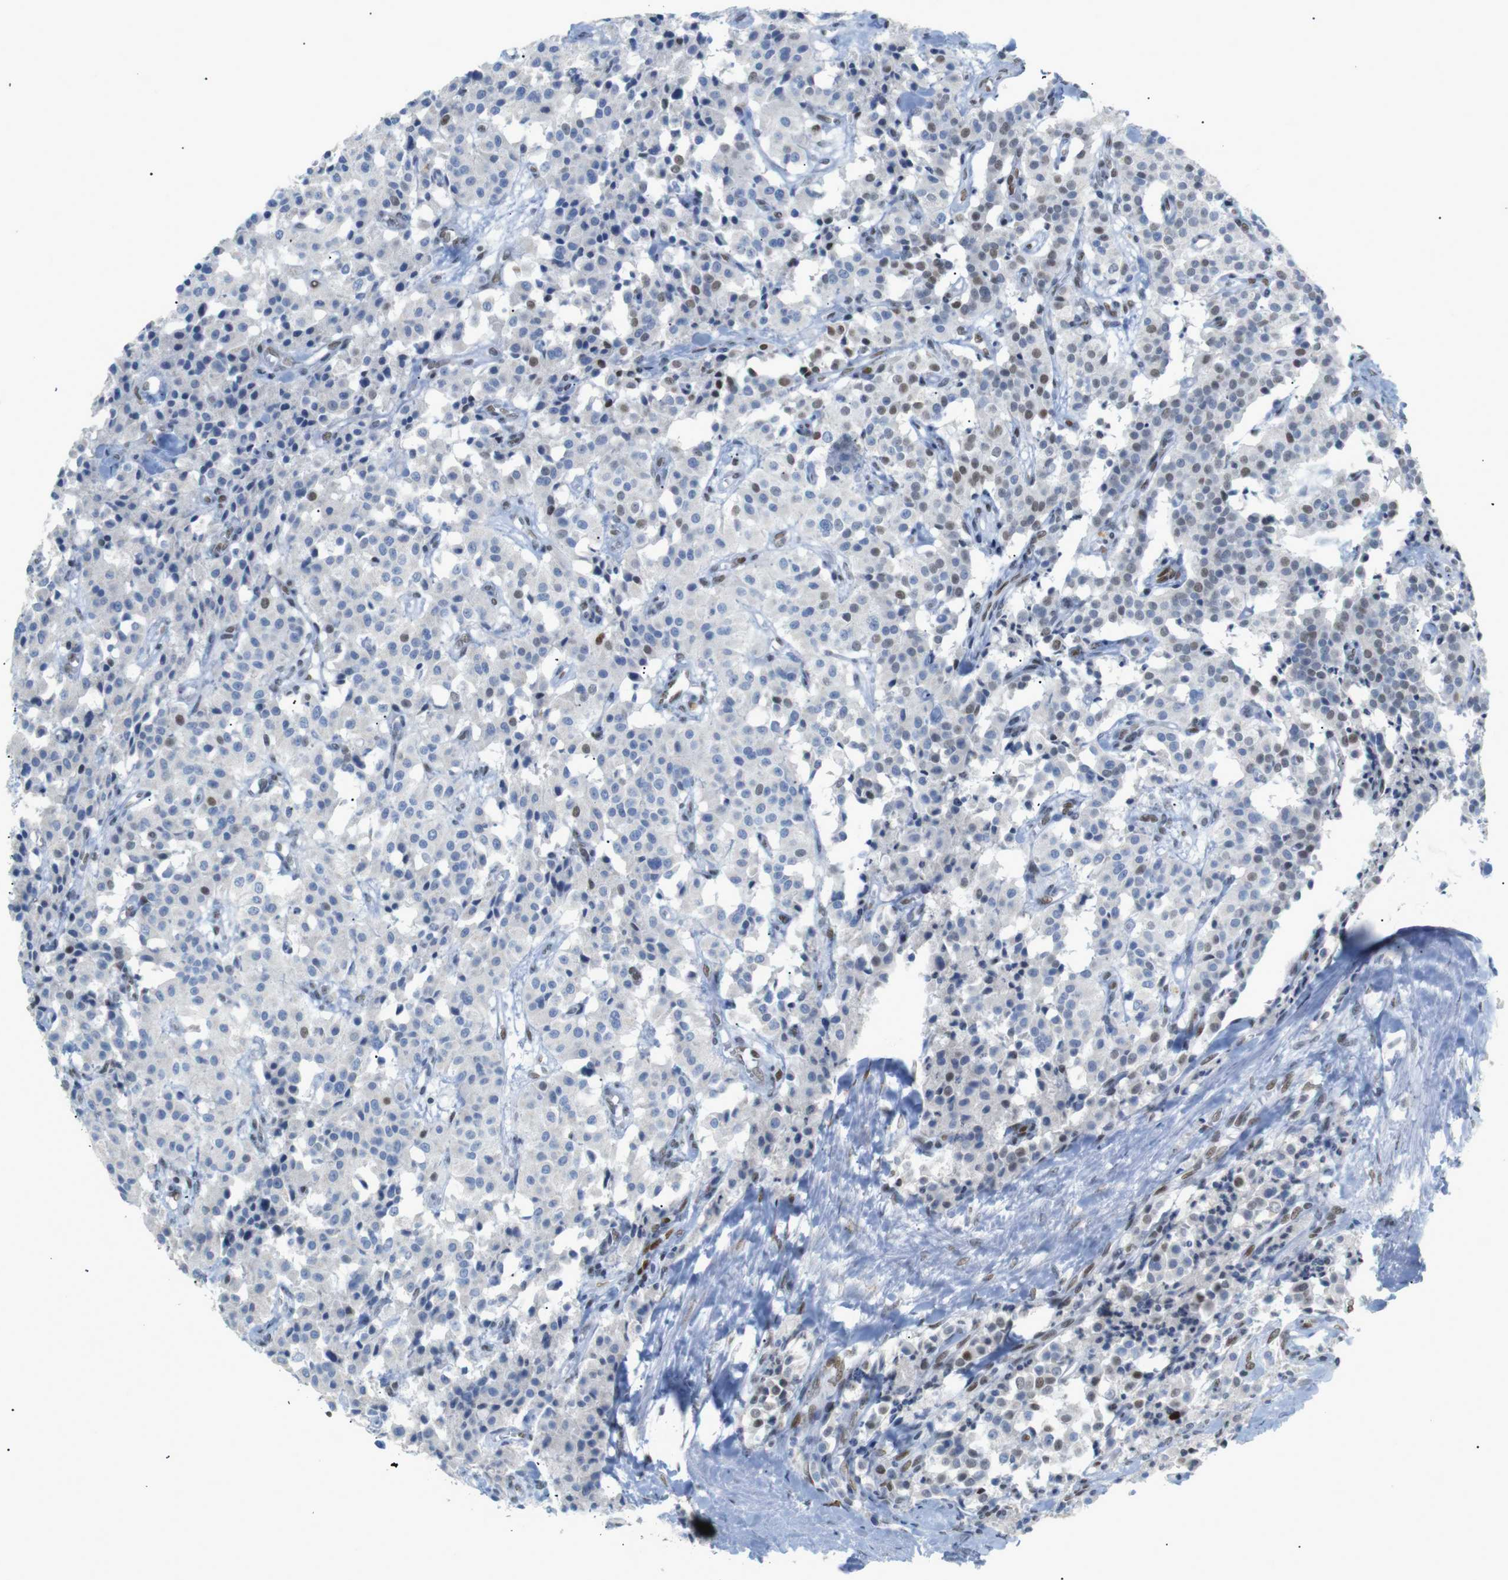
{"staining": {"intensity": "moderate", "quantity": "<25%", "location": "nuclear"}, "tissue": "carcinoid", "cell_type": "Tumor cells", "image_type": "cancer", "snomed": [{"axis": "morphology", "description": "Carcinoid, malignant, NOS"}, {"axis": "topography", "description": "Lung"}], "caption": "This is a micrograph of immunohistochemistry staining of carcinoid (malignant), which shows moderate positivity in the nuclear of tumor cells.", "gene": "RIOX2", "patient": {"sex": "male", "age": 30}}